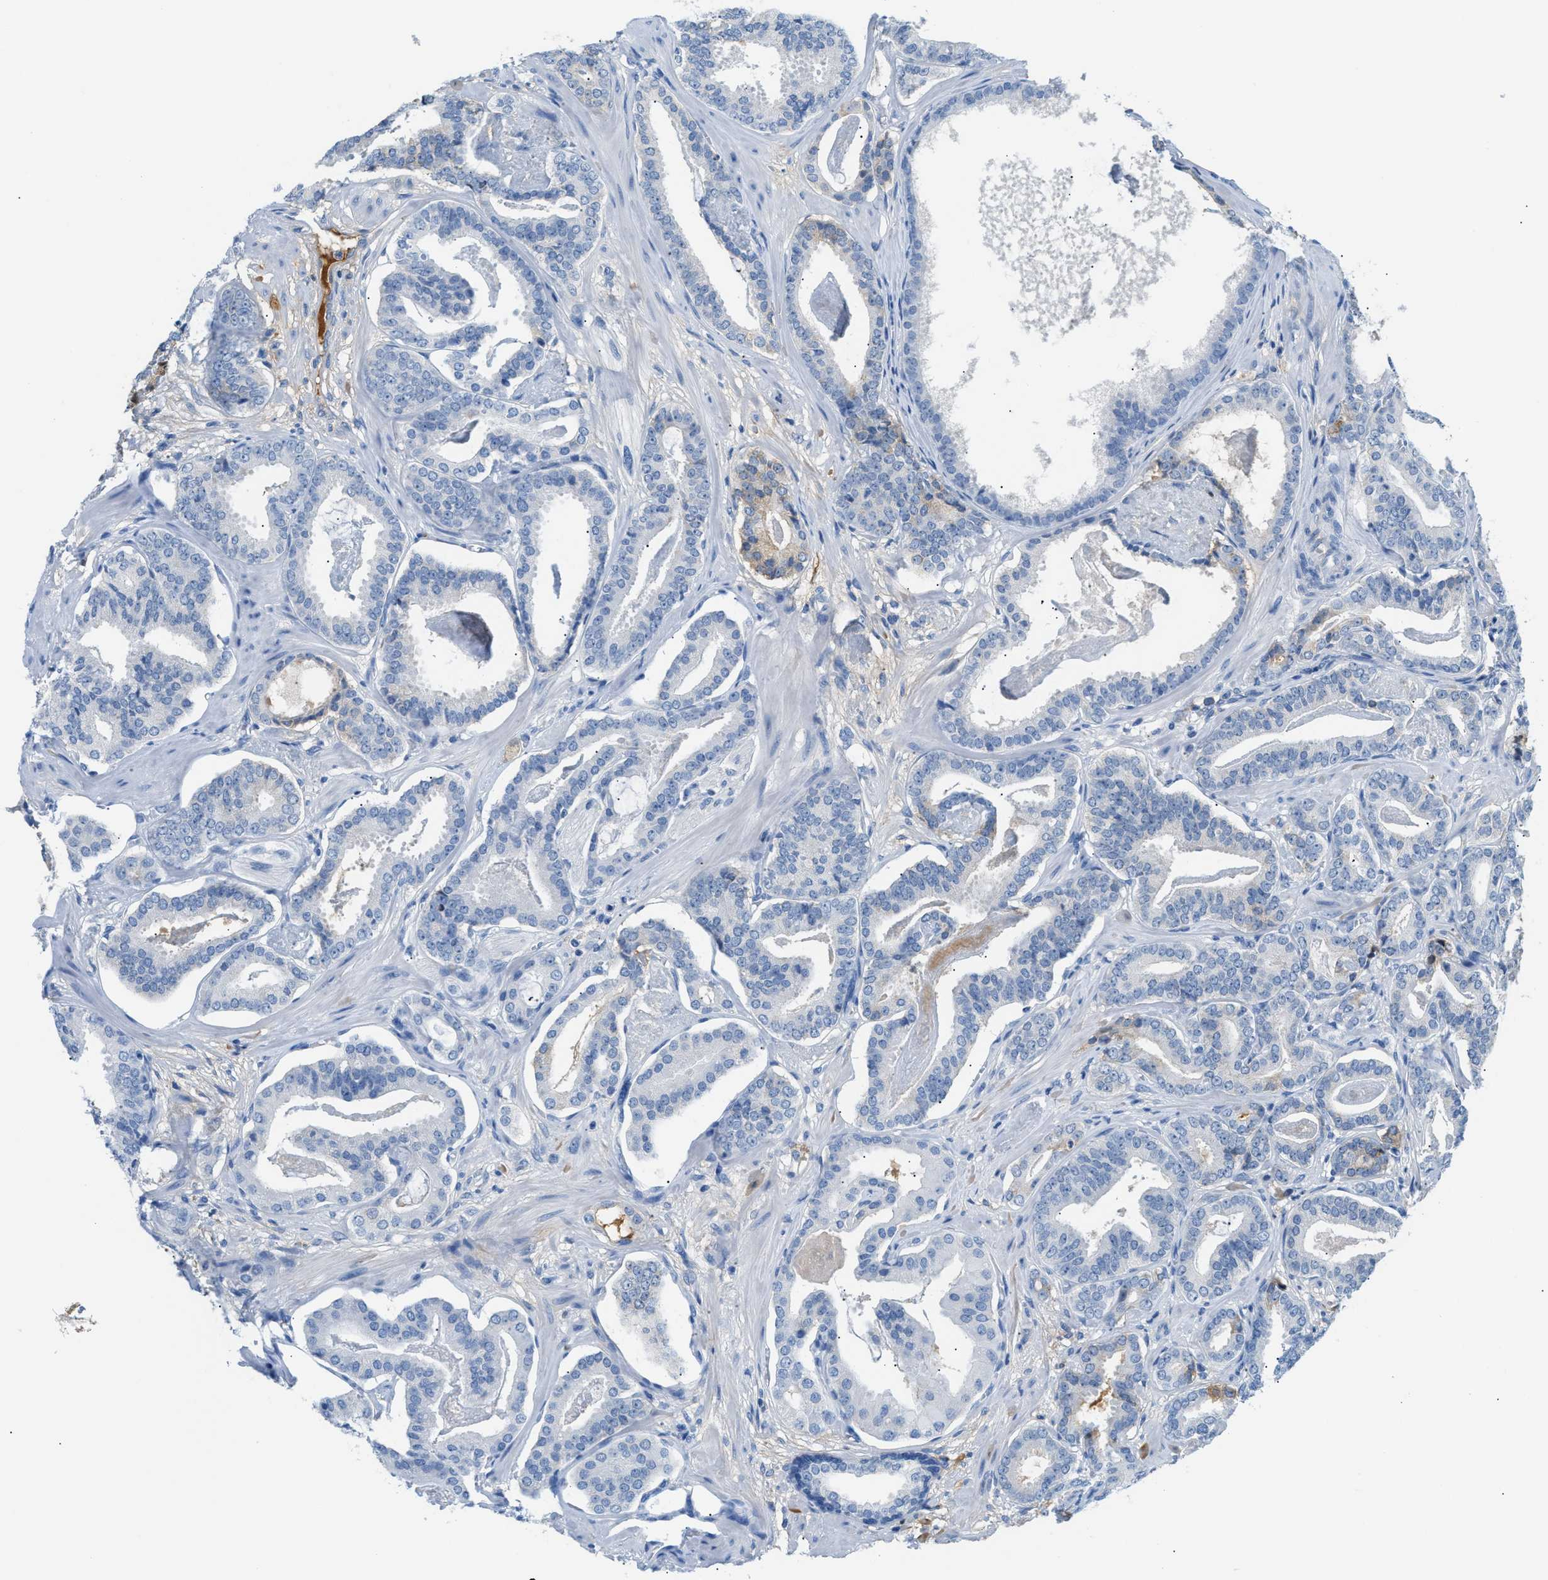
{"staining": {"intensity": "negative", "quantity": "none", "location": "none"}, "tissue": "prostate cancer", "cell_type": "Tumor cells", "image_type": "cancer", "snomed": [{"axis": "morphology", "description": "Adenocarcinoma, Low grade"}, {"axis": "topography", "description": "Prostate"}], "caption": "The photomicrograph shows no staining of tumor cells in prostate adenocarcinoma (low-grade).", "gene": "CFI", "patient": {"sex": "male", "age": 53}}